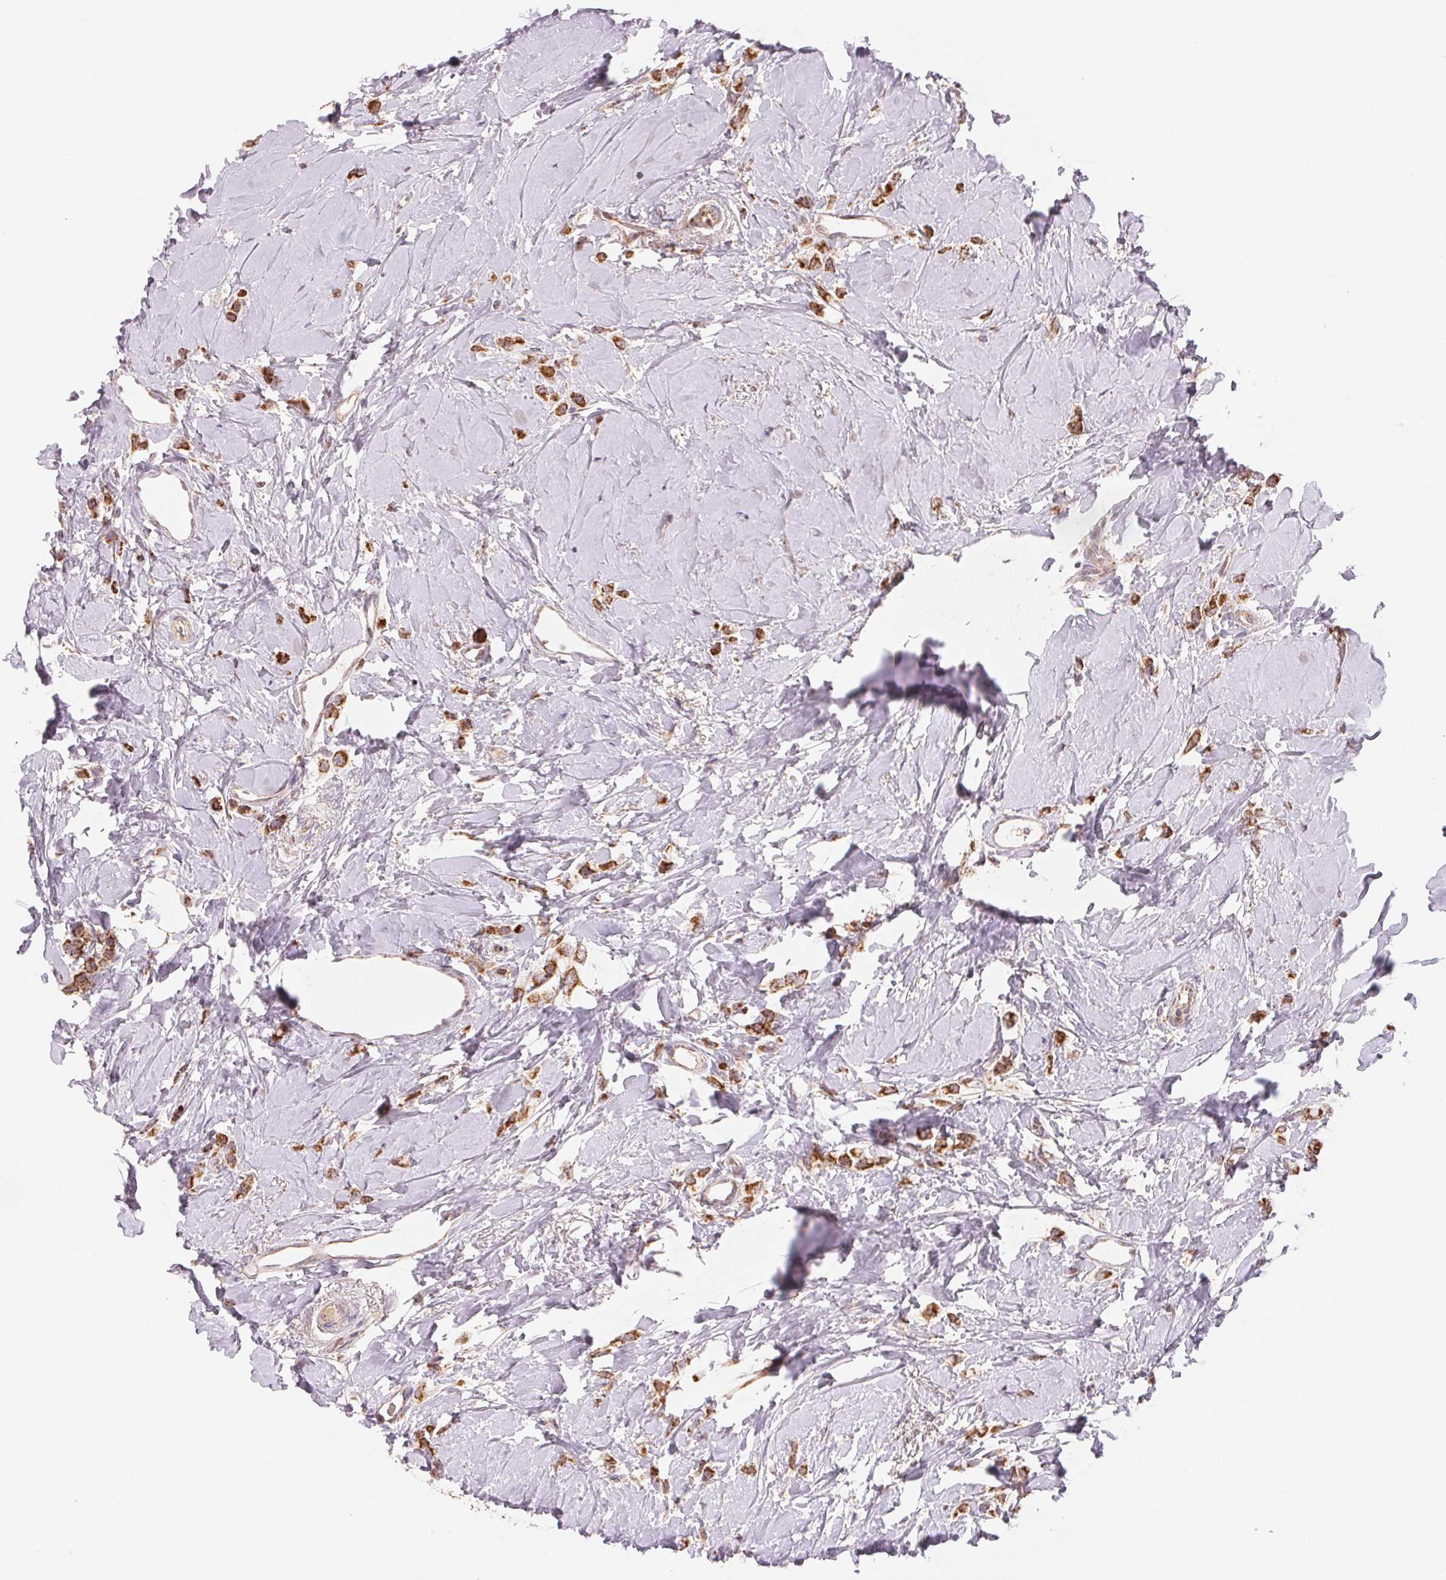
{"staining": {"intensity": "strong", "quantity": ">75%", "location": "cytoplasmic/membranous"}, "tissue": "breast cancer", "cell_type": "Tumor cells", "image_type": "cancer", "snomed": [{"axis": "morphology", "description": "Lobular carcinoma"}, {"axis": "topography", "description": "Breast"}], "caption": "Immunohistochemical staining of breast cancer (lobular carcinoma) shows strong cytoplasmic/membranous protein staining in about >75% of tumor cells.", "gene": "HINT2", "patient": {"sex": "female", "age": 66}}